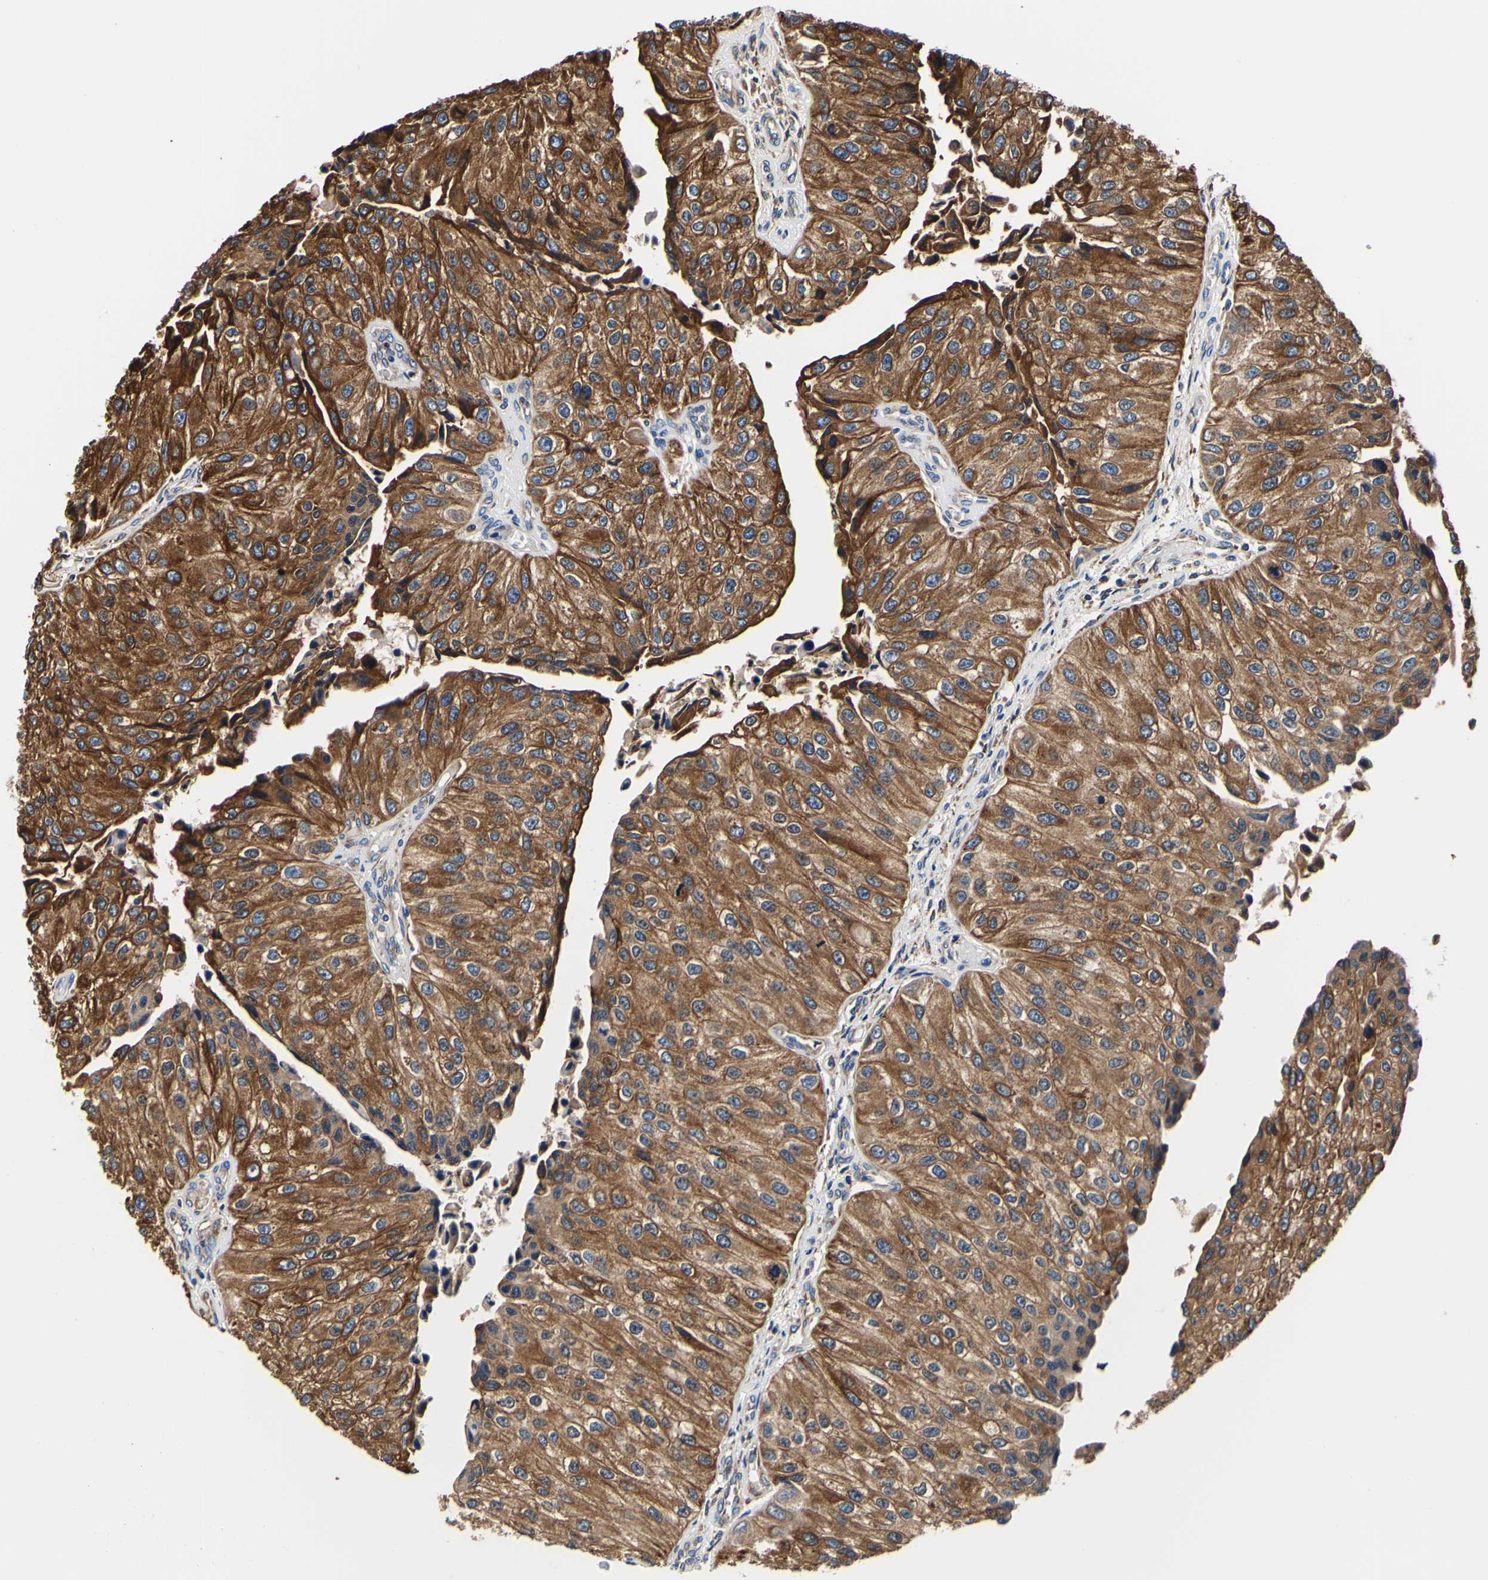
{"staining": {"intensity": "strong", "quantity": ">75%", "location": "cytoplasmic/membranous"}, "tissue": "urothelial cancer", "cell_type": "Tumor cells", "image_type": "cancer", "snomed": [{"axis": "morphology", "description": "Urothelial carcinoma, High grade"}, {"axis": "topography", "description": "Kidney"}, {"axis": "topography", "description": "Urinary bladder"}], "caption": "About >75% of tumor cells in high-grade urothelial carcinoma demonstrate strong cytoplasmic/membranous protein positivity as visualized by brown immunohistochemical staining.", "gene": "P4HB", "patient": {"sex": "male", "age": 77}}